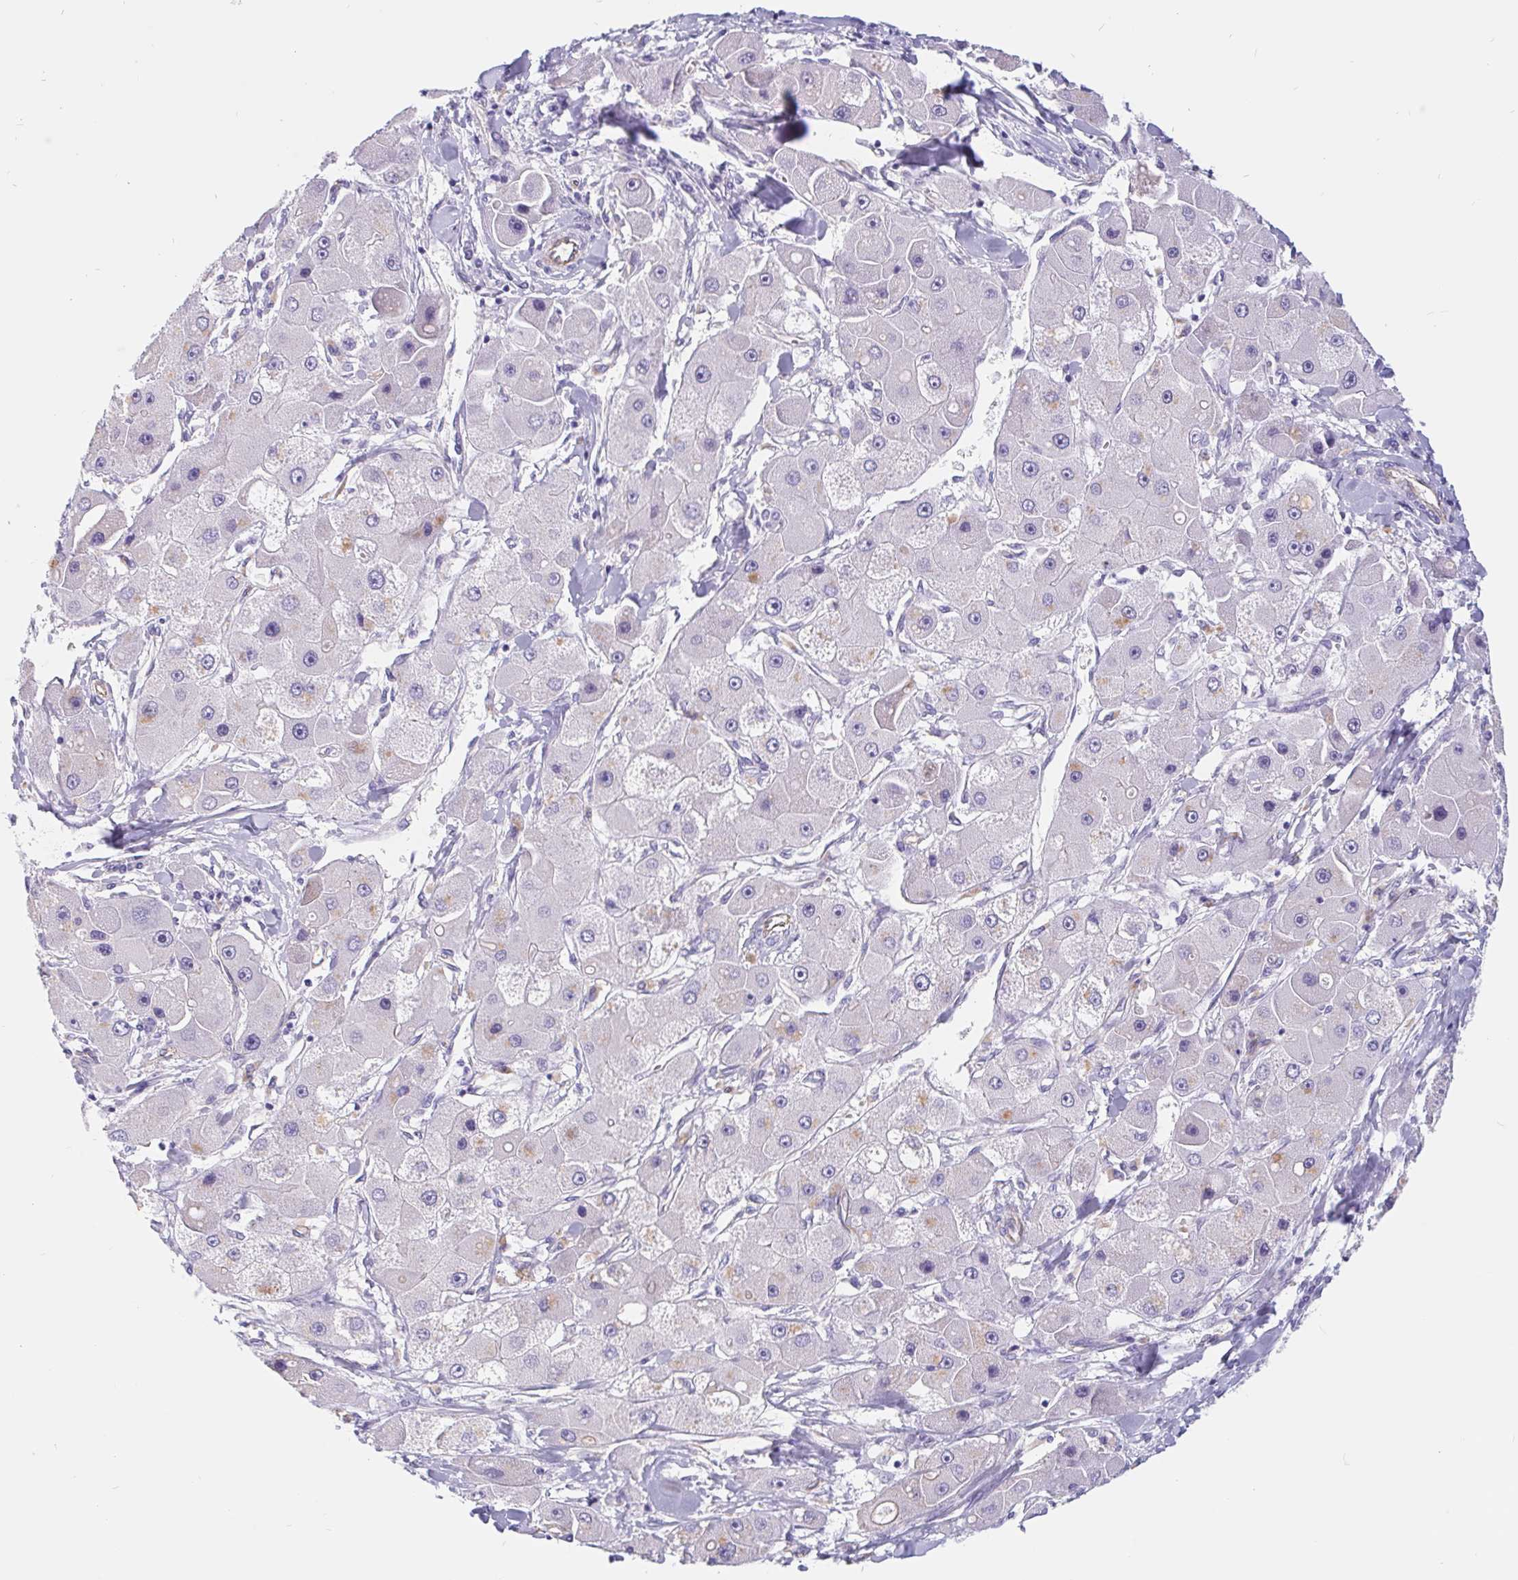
{"staining": {"intensity": "negative", "quantity": "none", "location": "none"}, "tissue": "liver cancer", "cell_type": "Tumor cells", "image_type": "cancer", "snomed": [{"axis": "morphology", "description": "Carcinoma, Hepatocellular, NOS"}, {"axis": "topography", "description": "Liver"}], "caption": "Immunohistochemistry of human liver cancer shows no staining in tumor cells. (Immunohistochemistry, brightfield microscopy, high magnification).", "gene": "LIMCH1", "patient": {"sex": "male", "age": 24}}